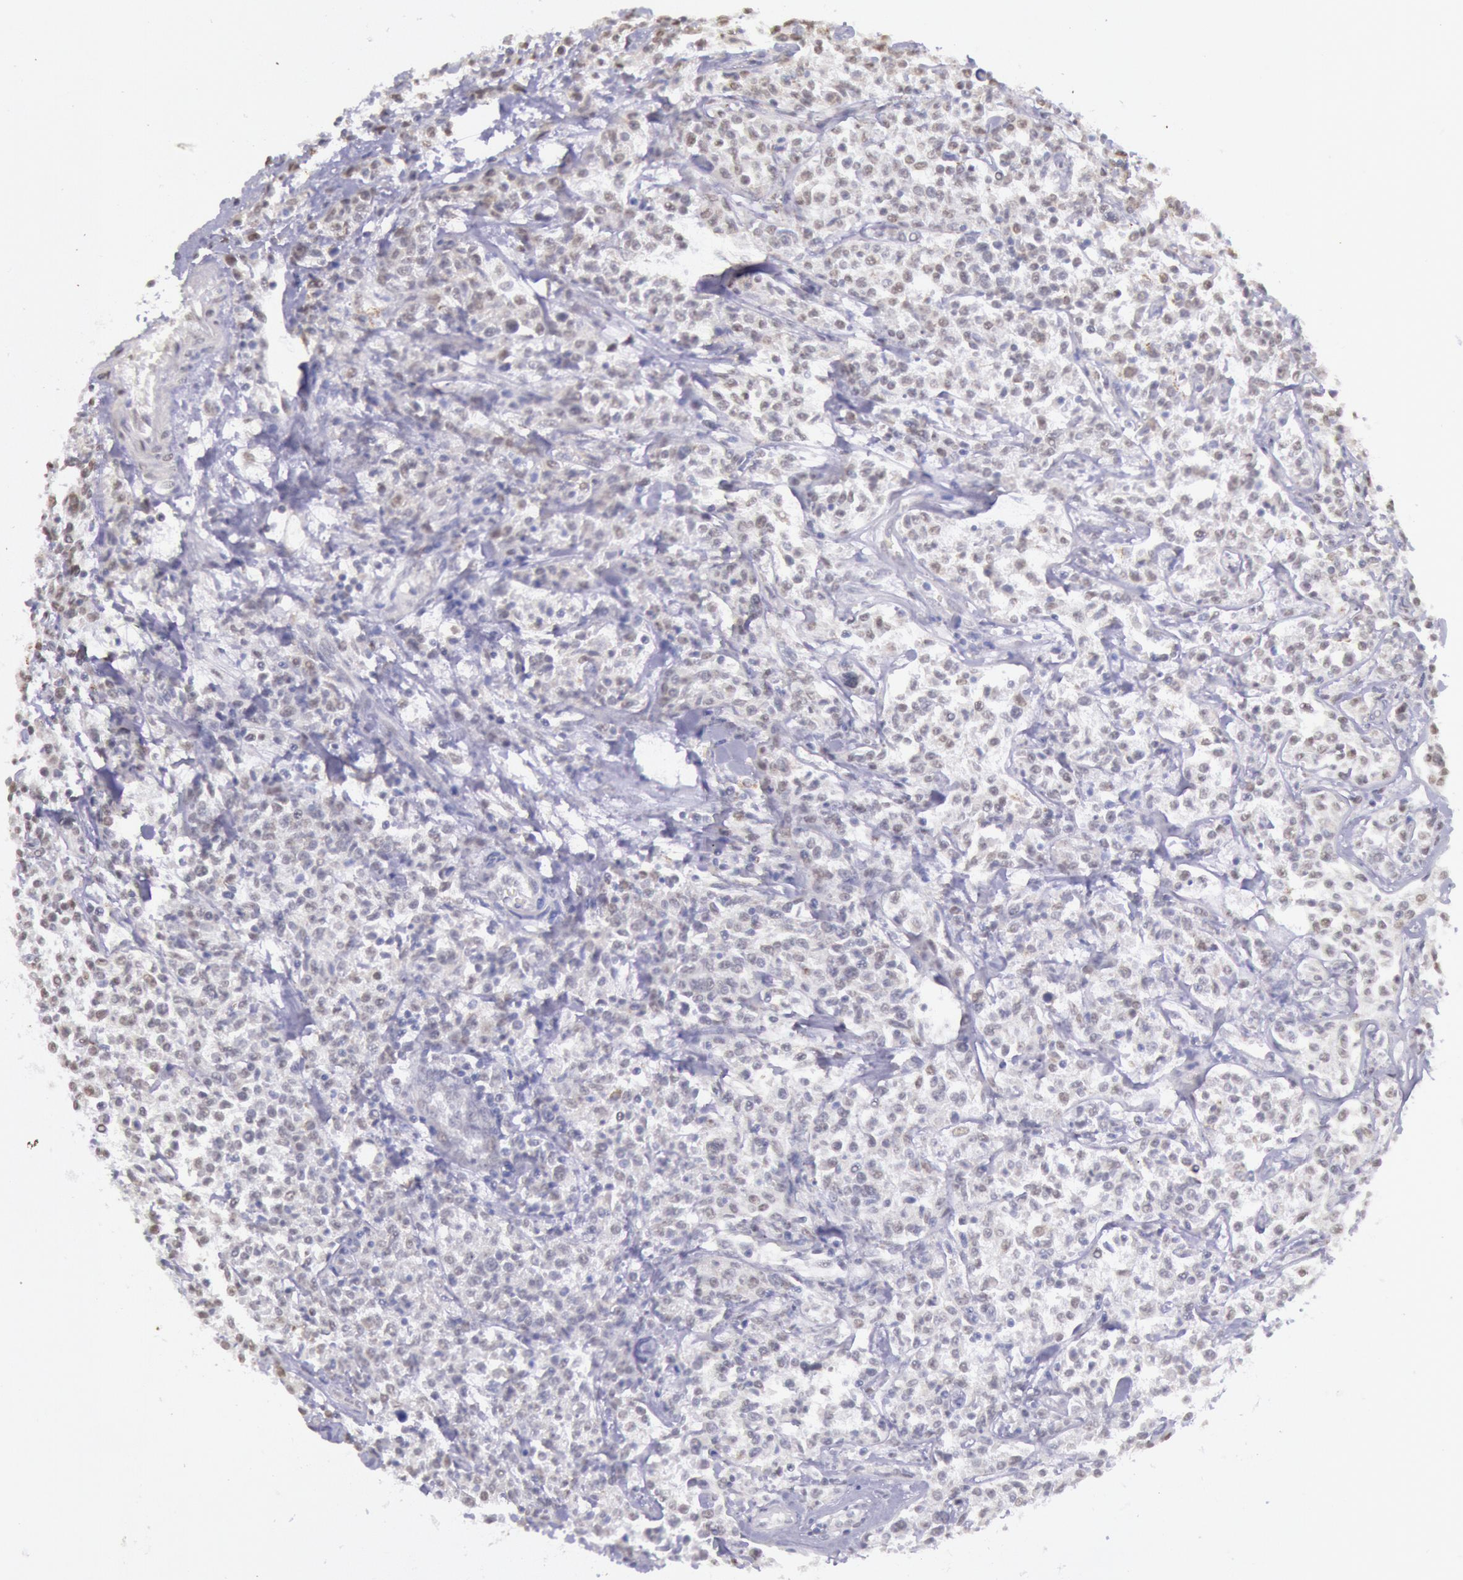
{"staining": {"intensity": "weak", "quantity": "<25%", "location": "nuclear"}, "tissue": "lymphoma", "cell_type": "Tumor cells", "image_type": "cancer", "snomed": [{"axis": "morphology", "description": "Malignant lymphoma, non-Hodgkin's type, Low grade"}, {"axis": "topography", "description": "Small intestine"}], "caption": "DAB (3,3'-diaminobenzidine) immunohistochemical staining of malignant lymphoma, non-Hodgkin's type (low-grade) shows no significant expression in tumor cells.", "gene": "FRMD6", "patient": {"sex": "female", "age": 59}}